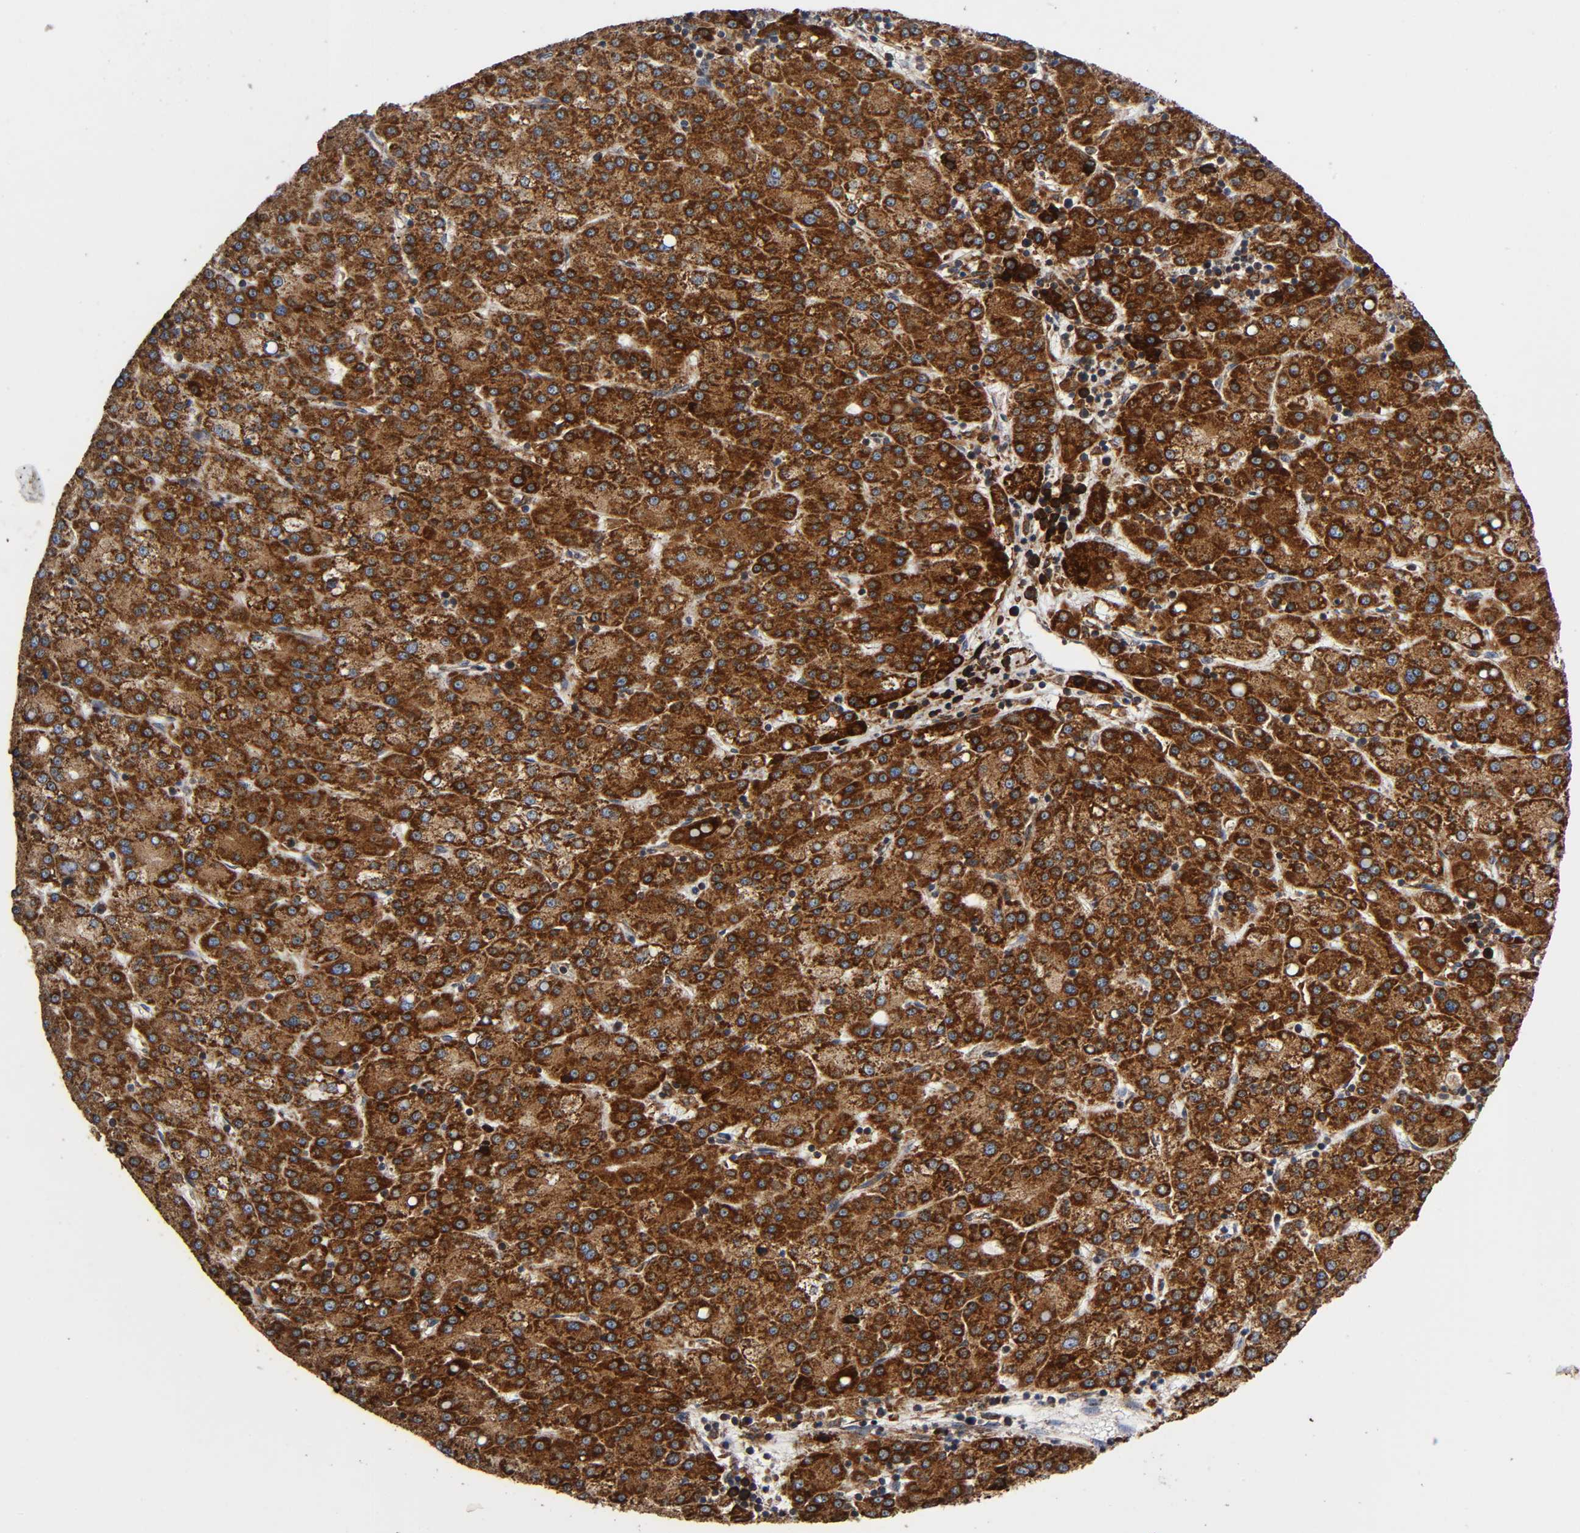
{"staining": {"intensity": "moderate", "quantity": ">75%", "location": "cytoplasmic/membranous"}, "tissue": "liver cancer", "cell_type": "Tumor cells", "image_type": "cancer", "snomed": [{"axis": "morphology", "description": "Carcinoma, Hepatocellular, NOS"}, {"axis": "topography", "description": "Liver"}], "caption": "About >75% of tumor cells in liver hepatocellular carcinoma show moderate cytoplasmic/membranous protein expression as visualized by brown immunohistochemical staining.", "gene": "MAP3K1", "patient": {"sex": "female", "age": 58}}